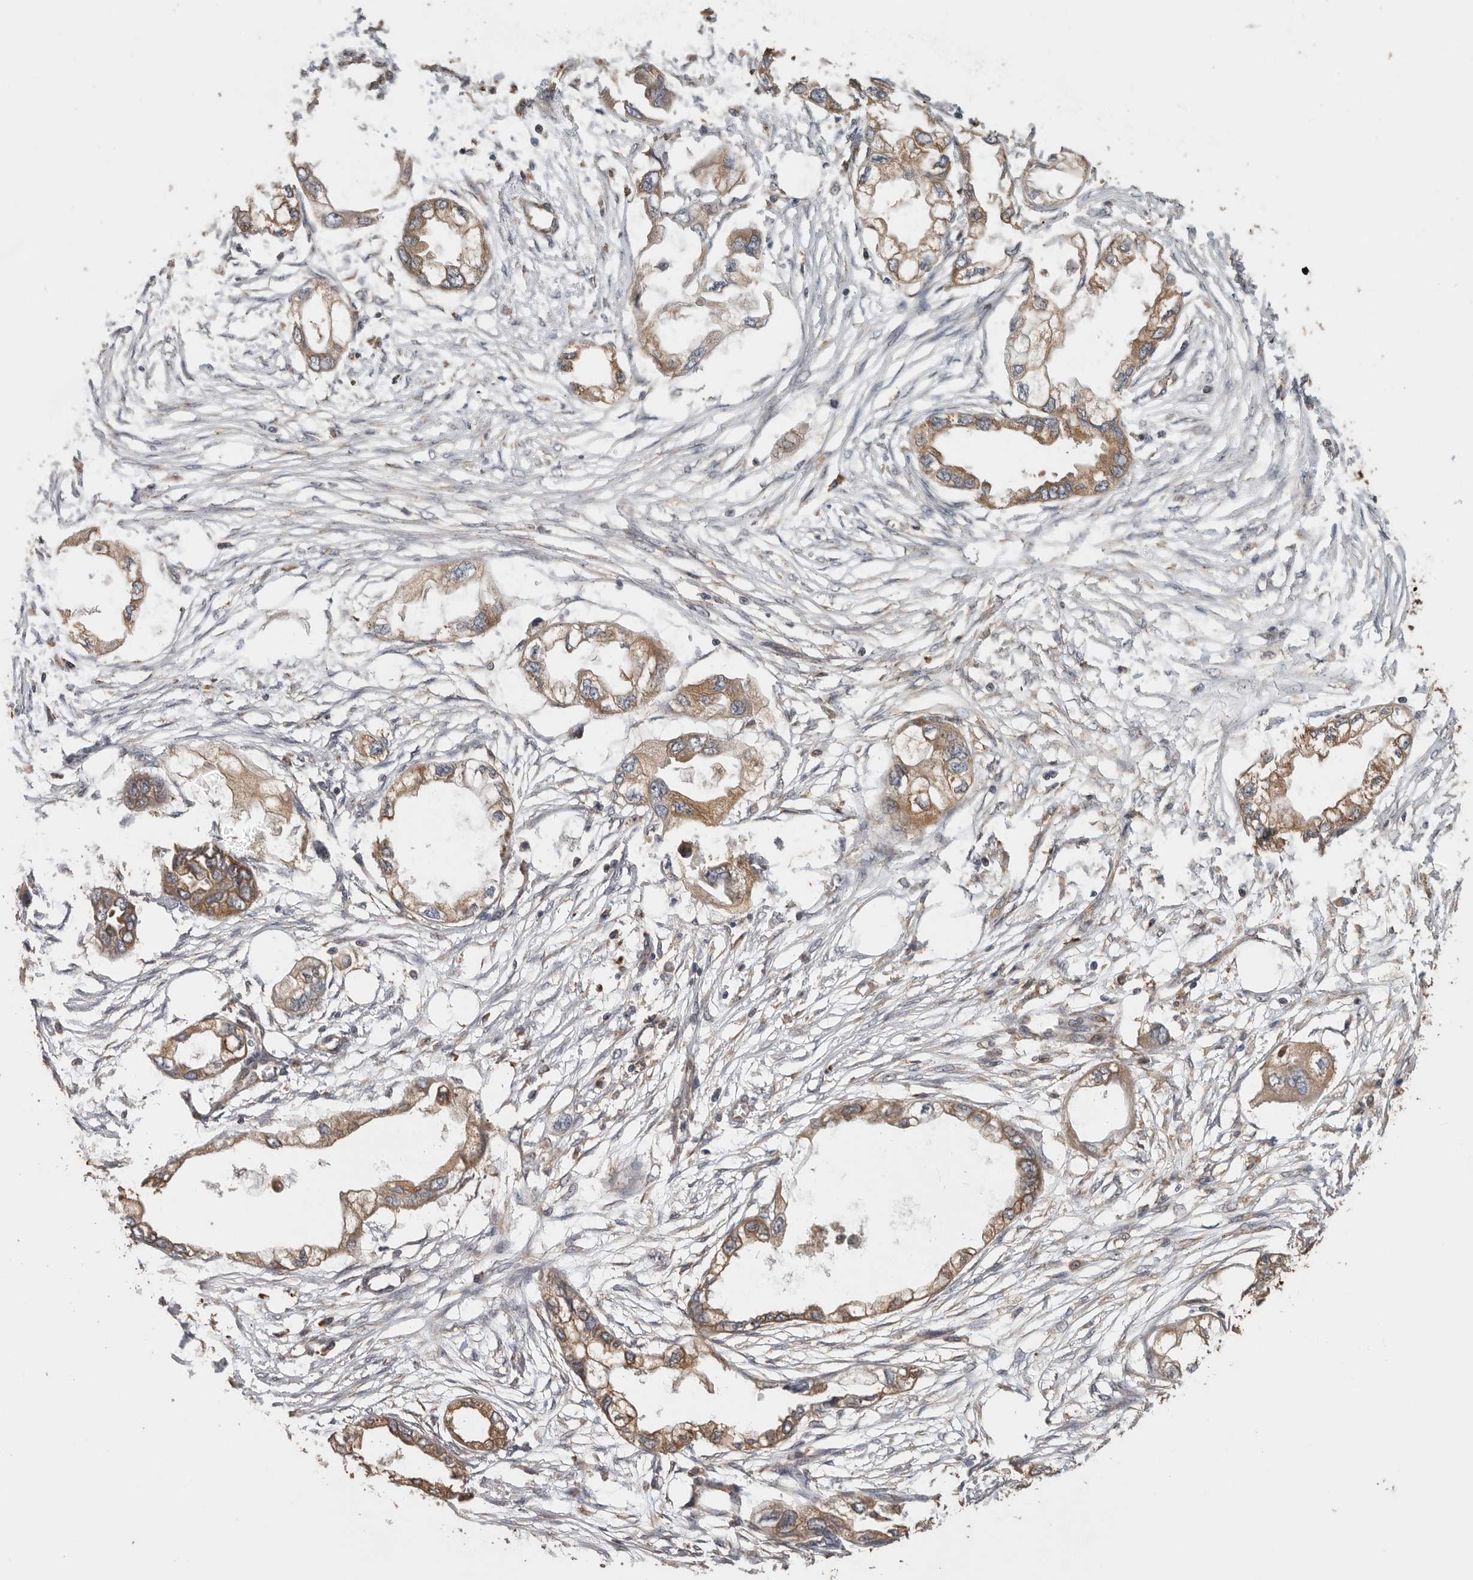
{"staining": {"intensity": "moderate", "quantity": ">75%", "location": "cytoplasmic/membranous"}, "tissue": "endometrial cancer", "cell_type": "Tumor cells", "image_type": "cancer", "snomed": [{"axis": "morphology", "description": "Adenocarcinoma, NOS"}, {"axis": "morphology", "description": "Adenocarcinoma, metastatic, NOS"}, {"axis": "topography", "description": "Adipose tissue"}, {"axis": "topography", "description": "Endometrium"}], "caption": "This histopathology image reveals endometrial metastatic adenocarcinoma stained with IHC to label a protein in brown. The cytoplasmic/membranous of tumor cells show moderate positivity for the protein. Nuclei are counter-stained blue.", "gene": "CCT8", "patient": {"sex": "female", "age": 67}}